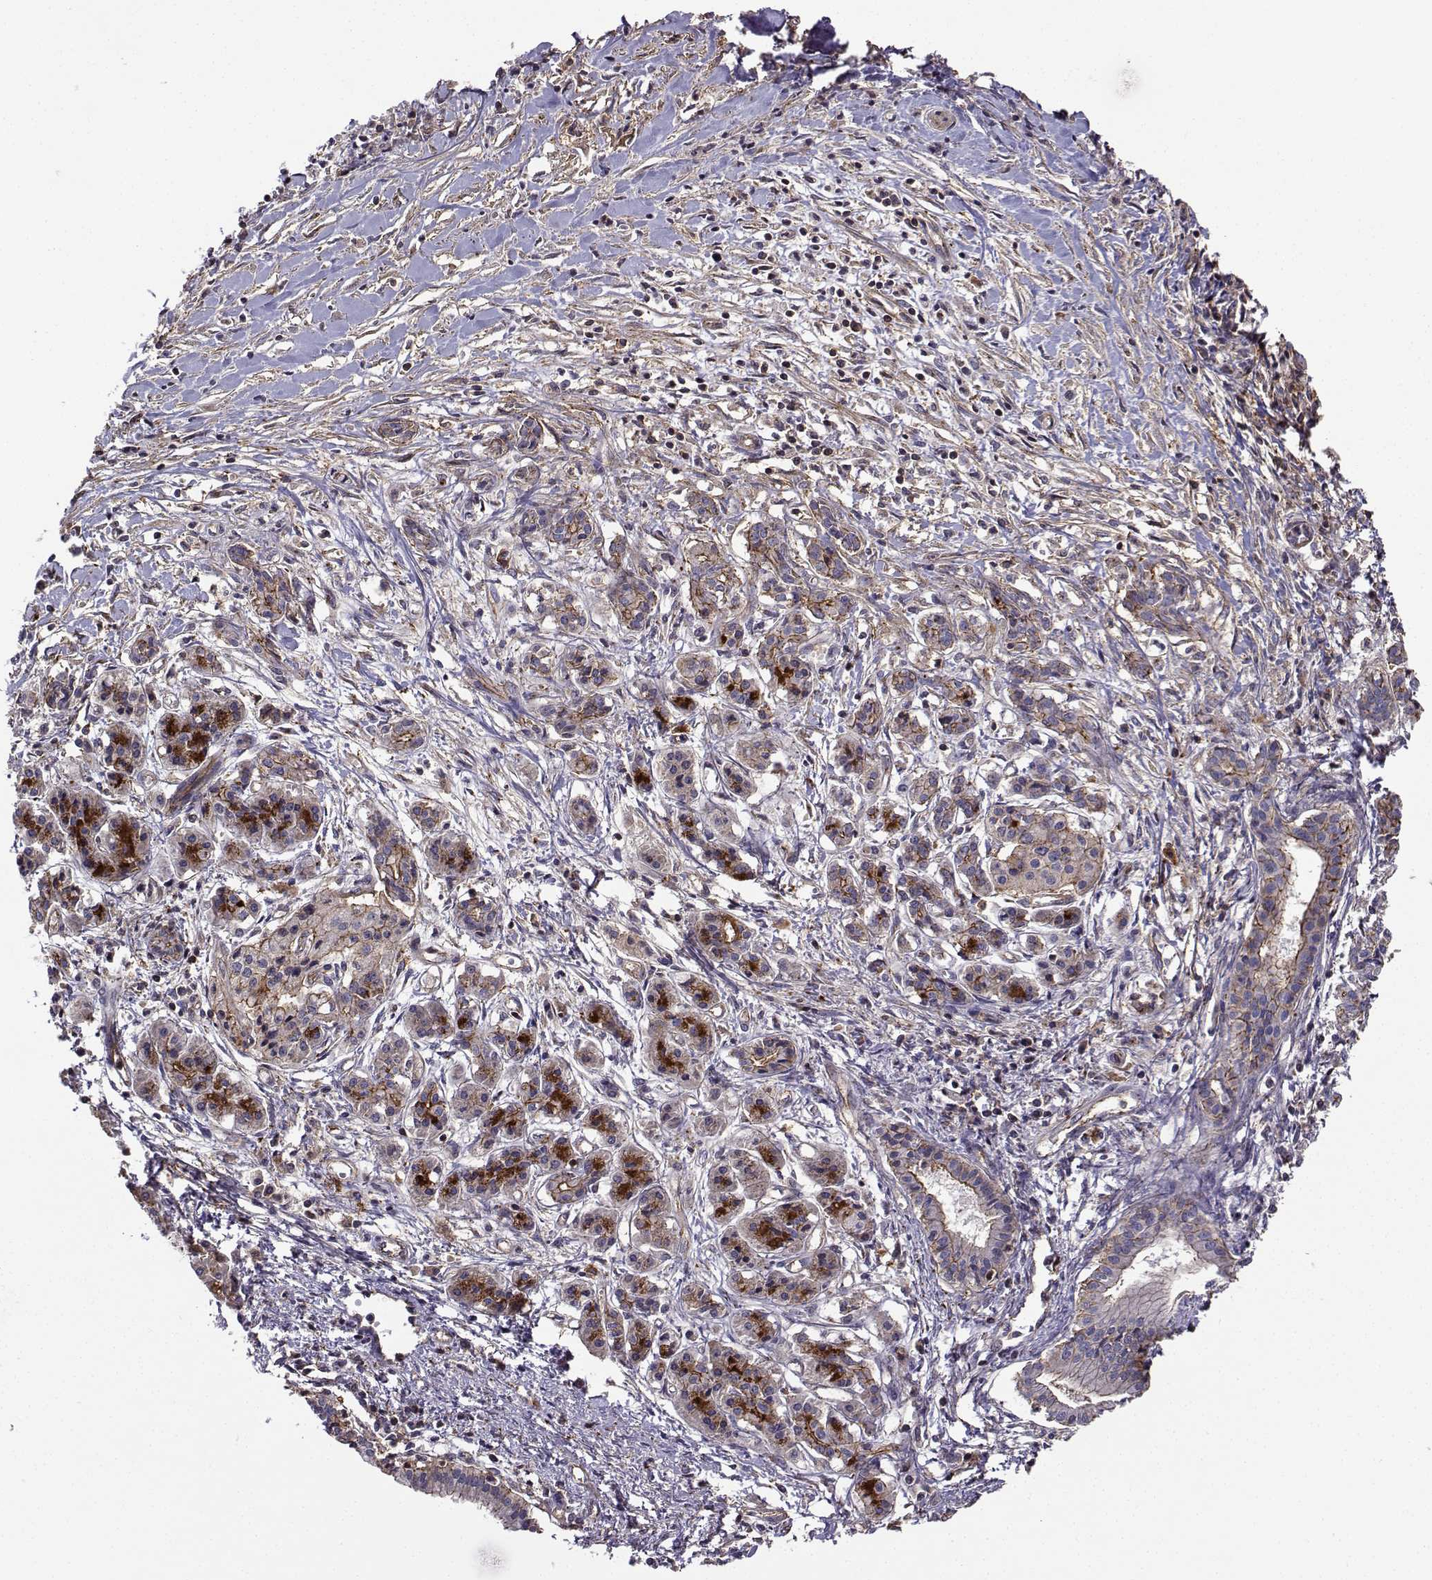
{"staining": {"intensity": "strong", "quantity": "<25%", "location": "cytoplasmic/membranous"}, "tissue": "pancreatic cancer", "cell_type": "Tumor cells", "image_type": "cancer", "snomed": [{"axis": "morphology", "description": "Adenocarcinoma, NOS"}, {"axis": "topography", "description": "Pancreas"}], "caption": "This photomicrograph shows immunohistochemistry (IHC) staining of pancreatic adenocarcinoma, with medium strong cytoplasmic/membranous staining in approximately <25% of tumor cells.", "gene": "ITGB8", "patient": {"sex": "male", "age": 48}}